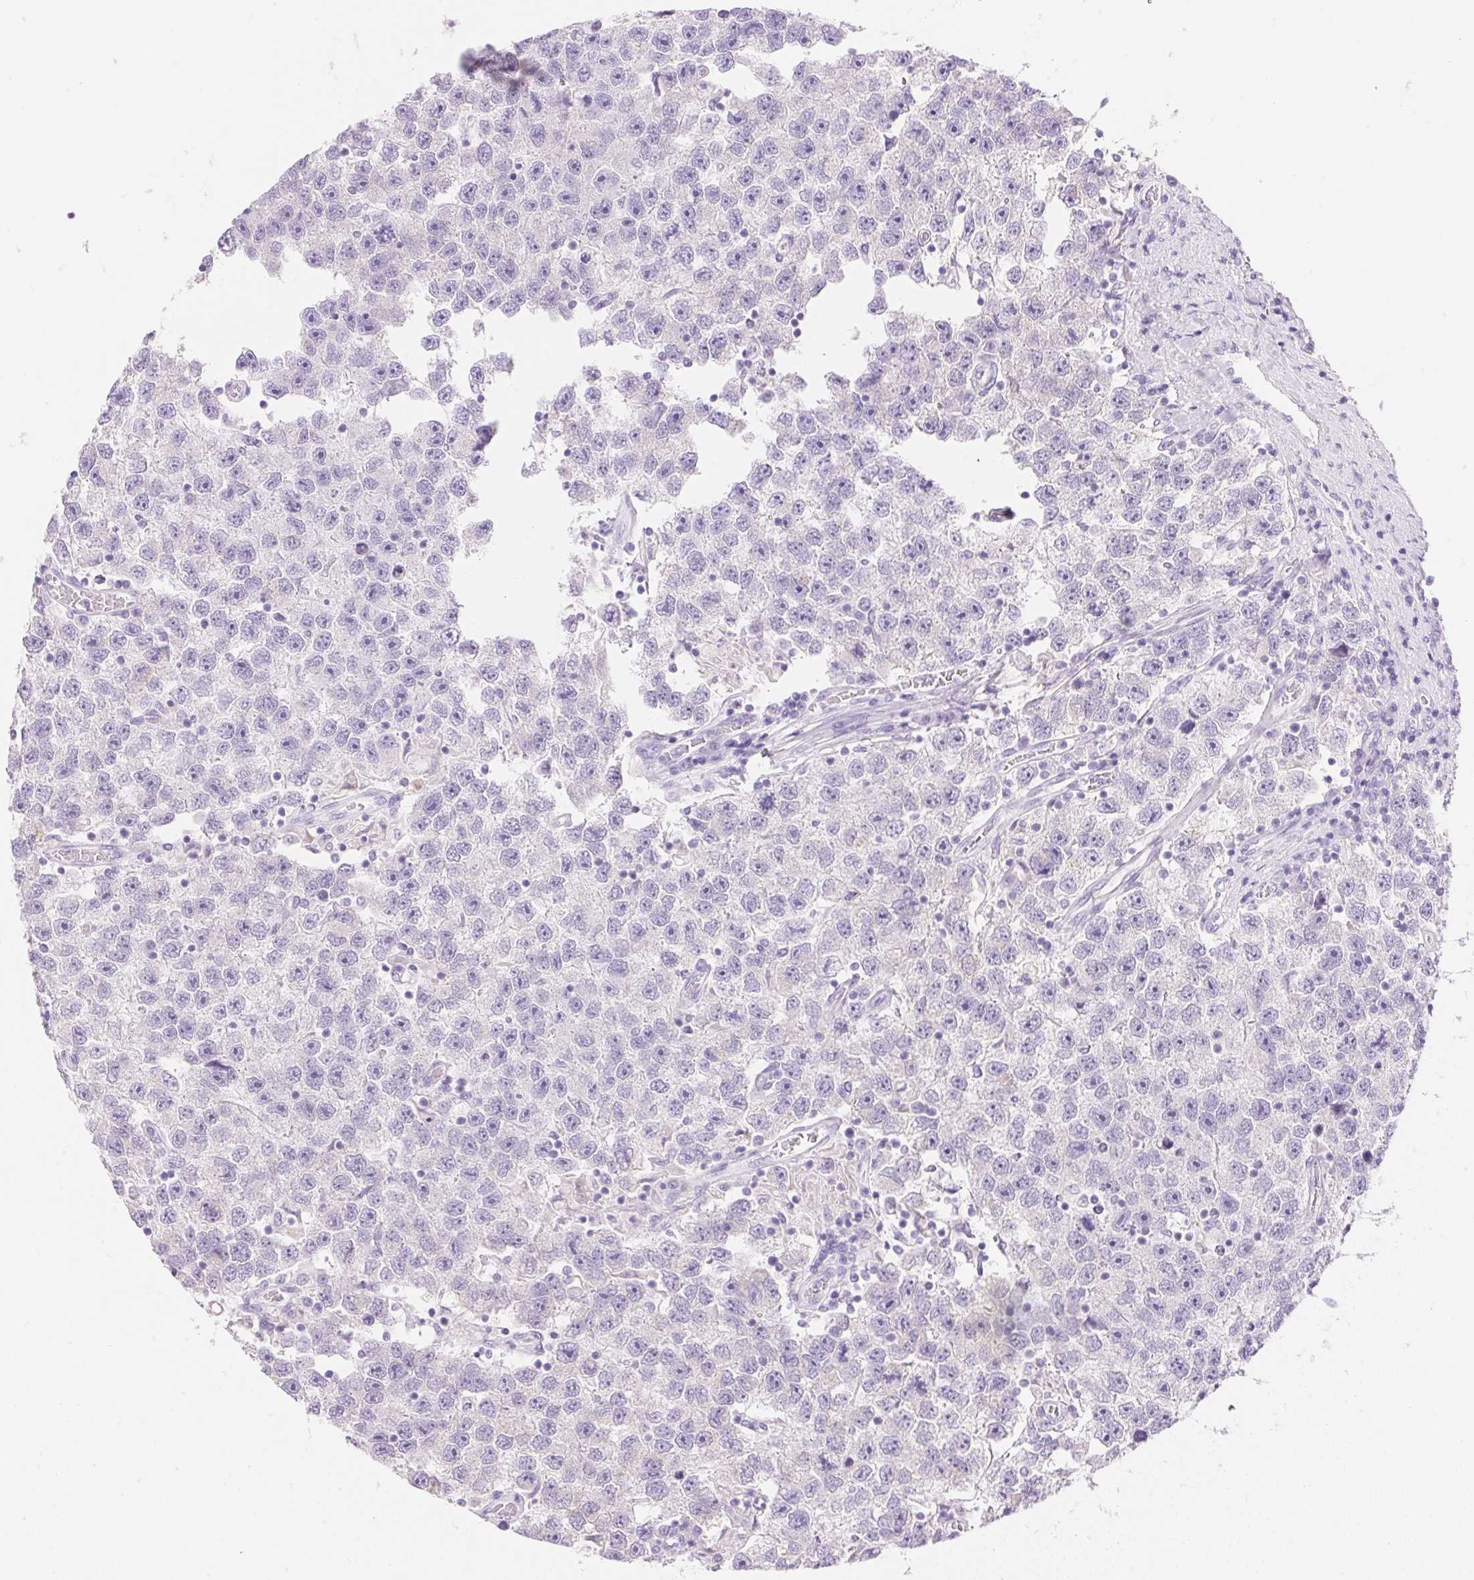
{"staining": {"intensity": "negative", "quantity": "none", "location": "none"}, "tissue": "testis cancer", "cell_type": "Tumor cells", "image_type": "cancer", "snomed": [{"axis": "morphology", "description": "Seminoma, NOS"}, {"axis": "topography", "description": "Testis"}], "caption": "The immunohistochemistry image has no significant staining in tumor cells of testis cancer (seminoma) tissue.", "gene": "DHCR24", "patient": {"sex": "male", "age": 26}}